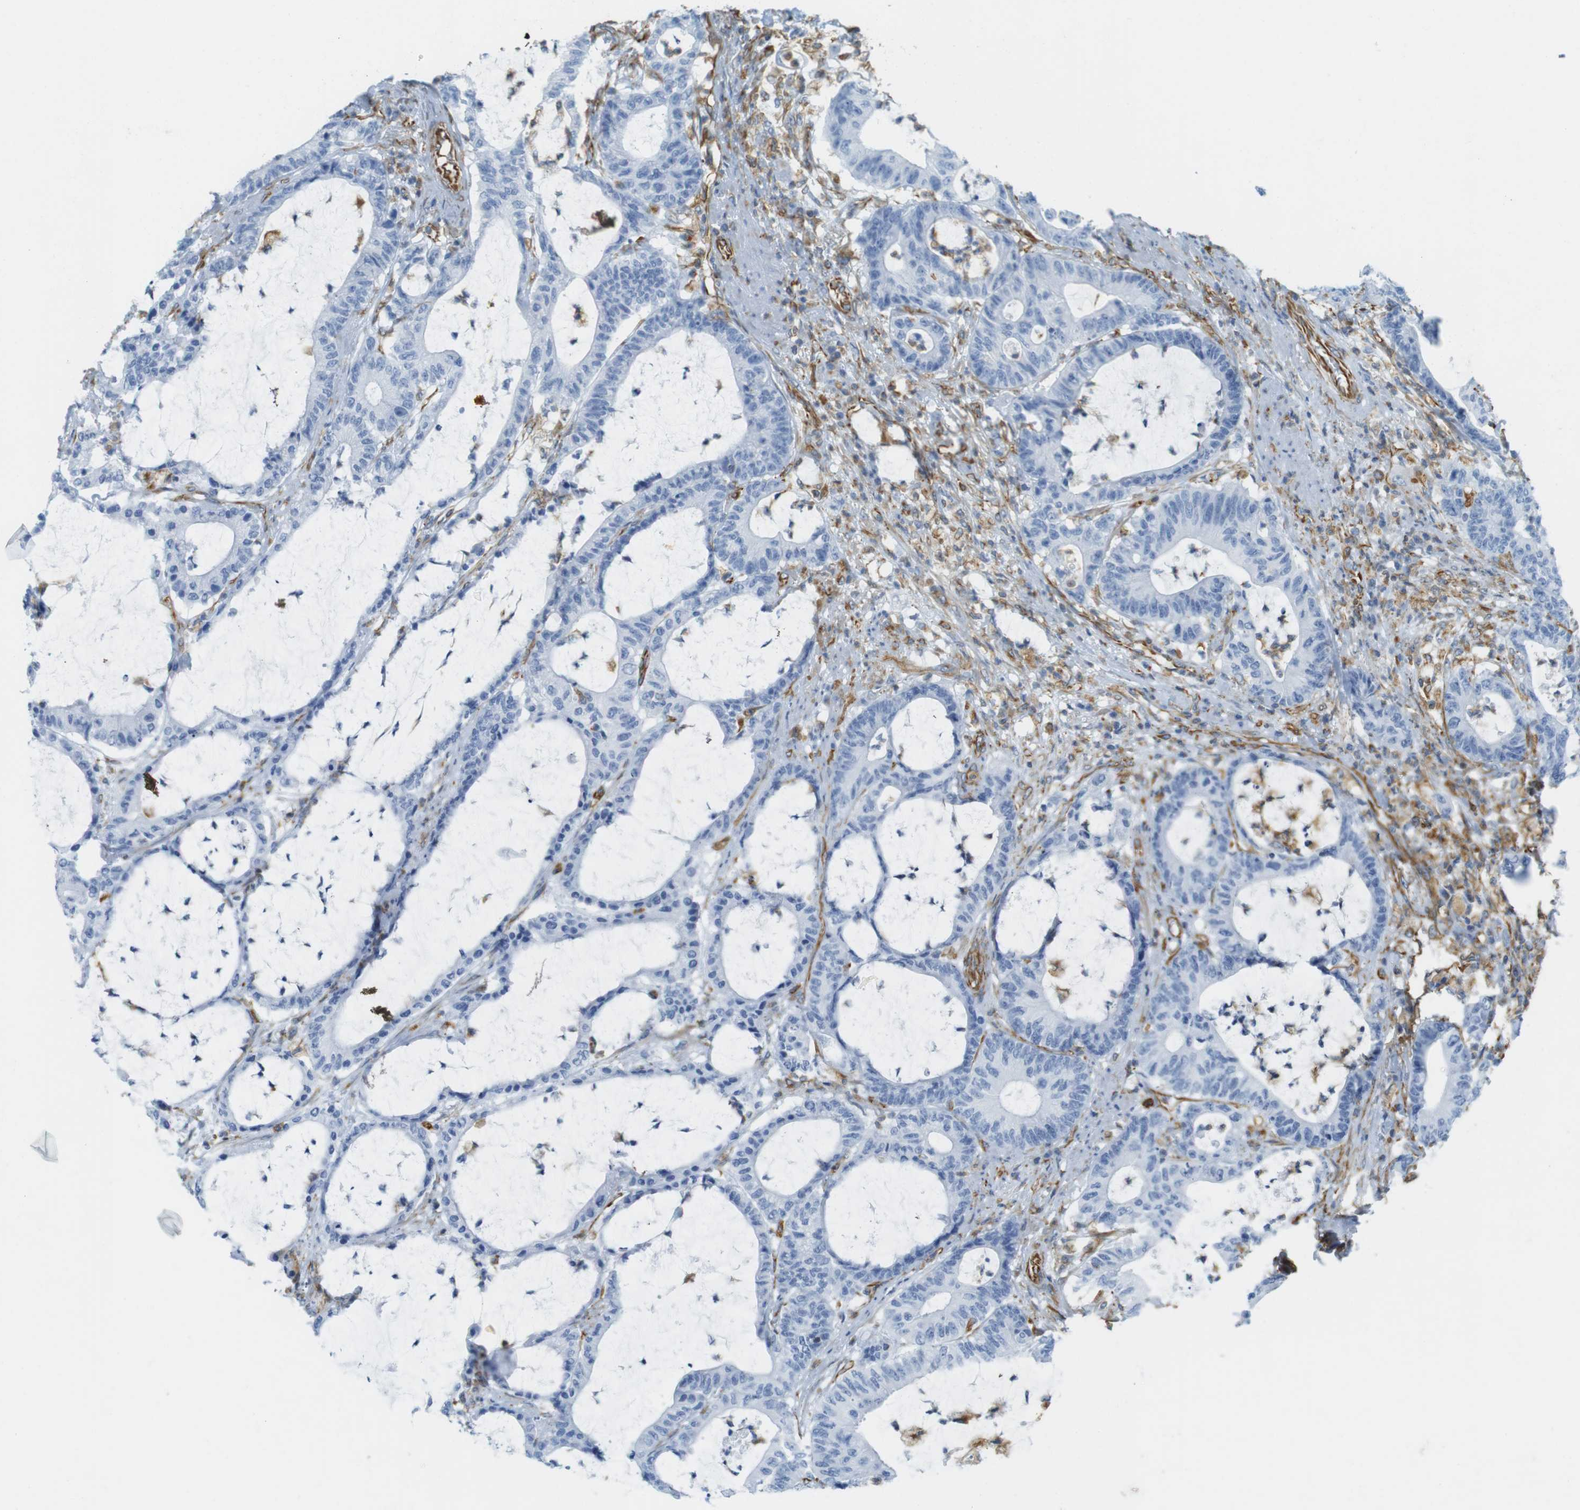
{"staining": {"intensity": "negative", "quantity": "none", "location": "none"}, "tissue": "colorectal cancer", "cell_type": "Tumor cells", "image_type": "cancer", "snomed": [{"axis": "morphology", "description": "Adenocarcinoma, NOS"}, {"axis": "topography", "description": "Colon"}], "caption": "An IHC micrograph of colorectal adenocarcinoma is shown. There is no staining in tumor cells of colorectal adenocarcinoma. (DAB immunohistochemistry (IHC), high magnification).", "gene": "MS4A10", "patient": {"sex": "female", "age": 84}}